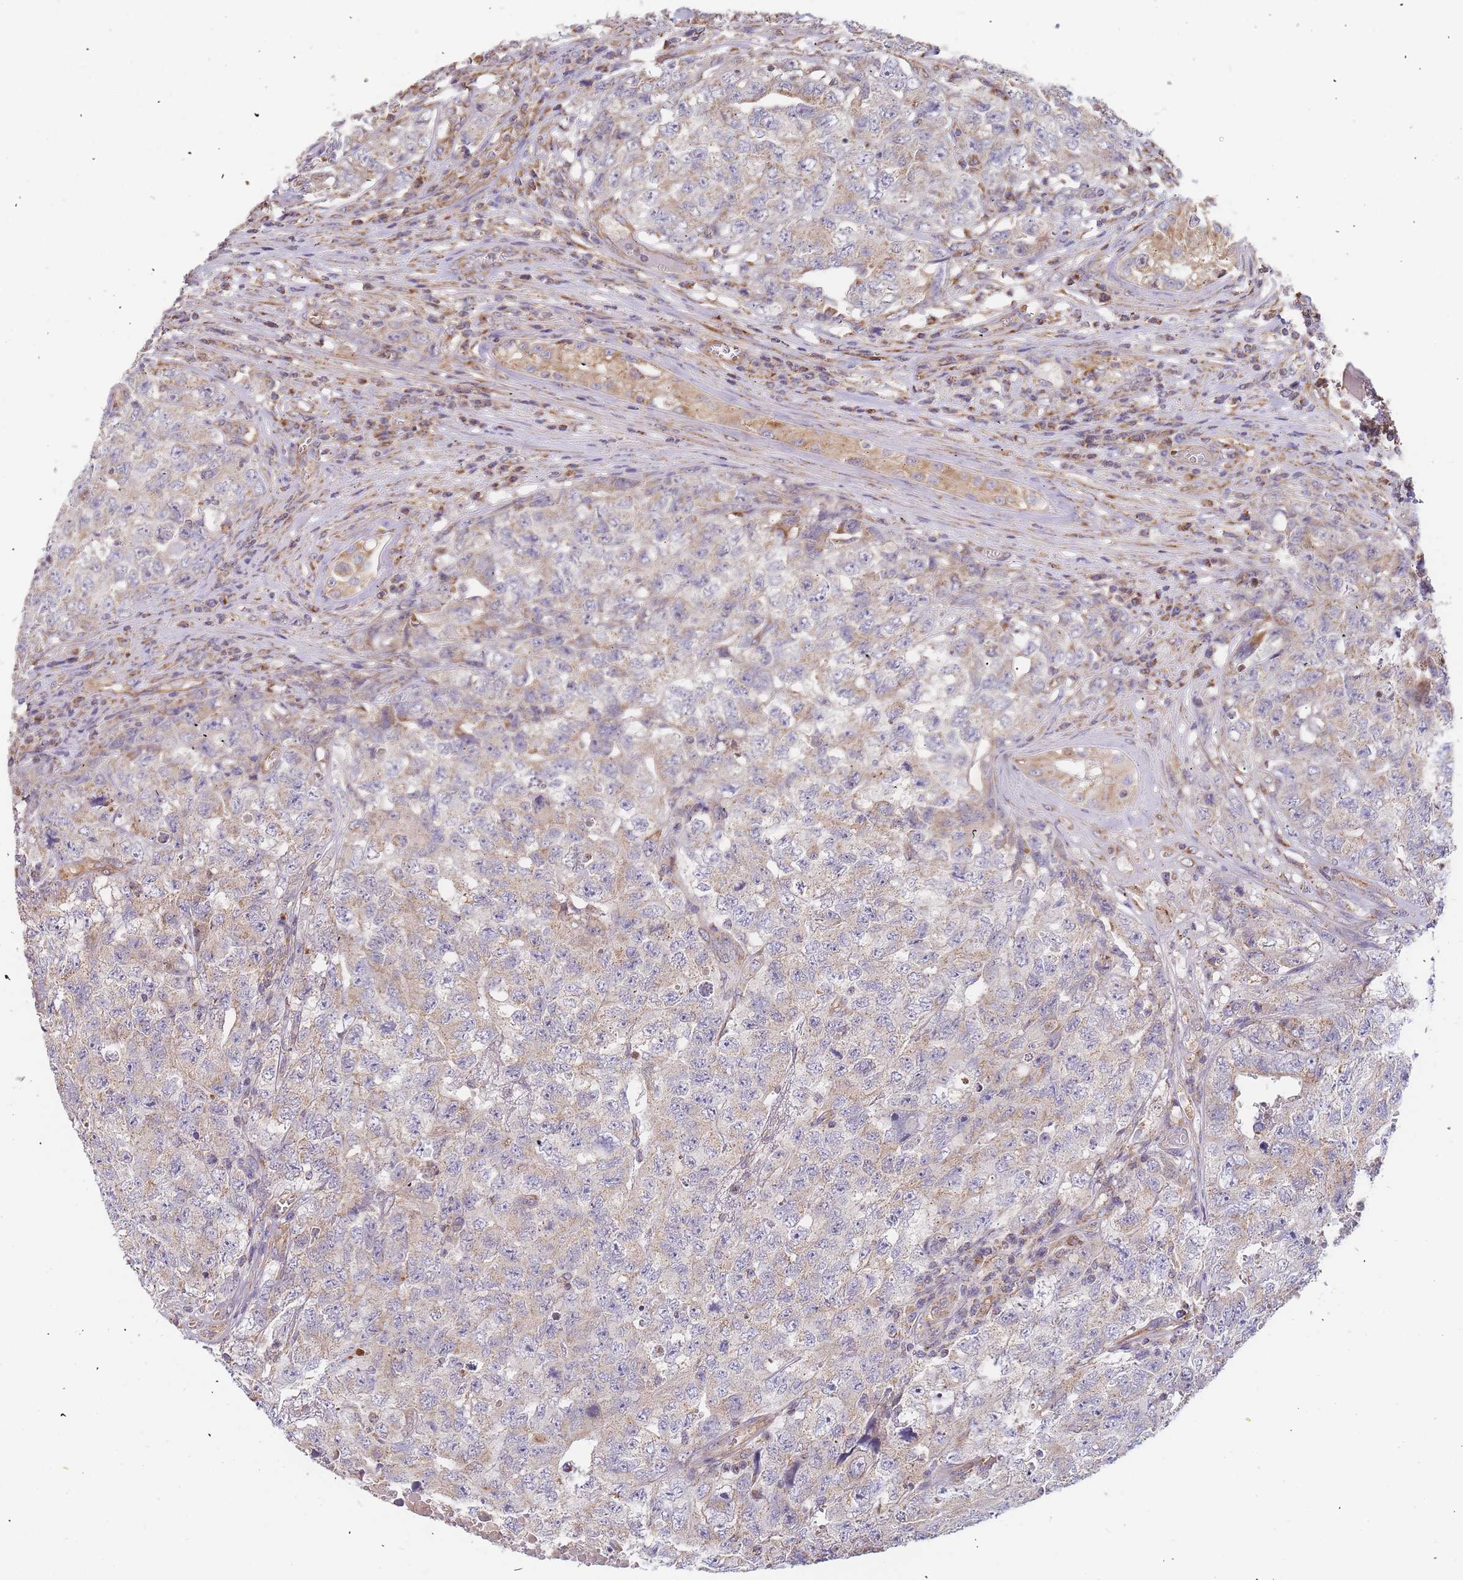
{"staining": {"intensity": "moderate", "quantity": "<25%", "location": "cytoplasmic/membranous"}, "tissue": "testis cancer", "cell_type": "Tumor cells", "image_type": "cancer", "snomed": [{"axis": "morphology", "description": "Carcinoma, Embryonal, NOS"}, {"axis": "topography", "description": "Testis"}], "caption": "IHC histopathology image of human embryonal carcinoma (testis) stained for a protein (brown), which exhibits low levels of moderate cytoplasmic/membranous staining in about <25% of tumor cells.", "gene": "ADCY9", "patient": {"sex": "male", "age": 31}}